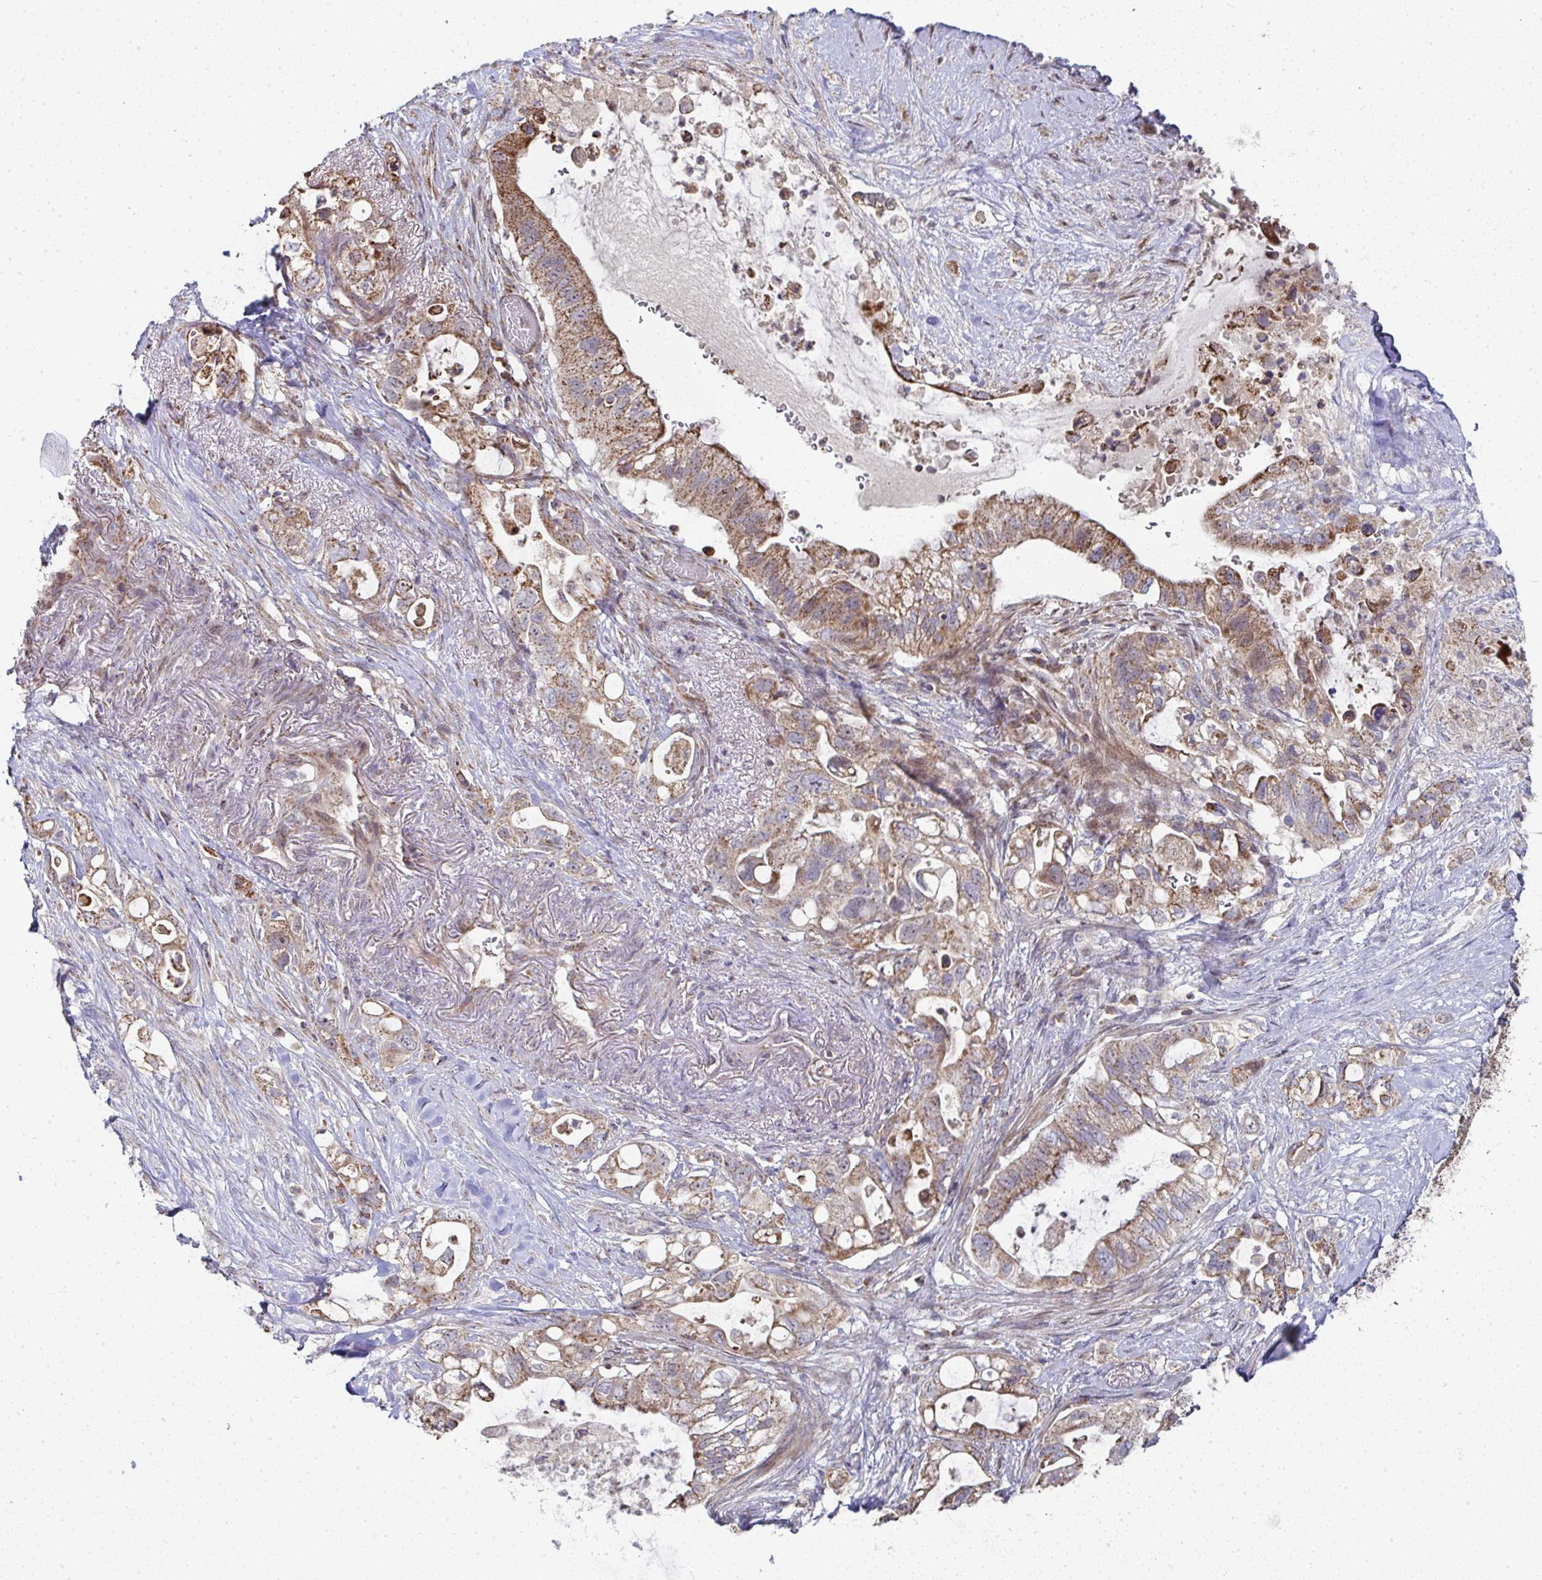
{"staining": {"intensity": "moderate", "quantity": ">75%", "location": "cytoplasmic/membranous"}, "tissue": "pancreatic cancer", "cell_type": "Tumor cells", "image_type": "cancer", "snomed": [{"axis": "morphology", "description": "Adenocarcinoma, NOS"}, {"axis": "topography", "description": "Pancreas"}], "caption": "An immunohistochemistry (IHC) photomicrograph of tumor tissue is shown. Protein staining in brown labels moderate cytoplasmic/membranous positivity in adenocarcinoma (pancreatic) within tumor cells.", "gene": "AGTPBP1", "patient": {"sex": "female", "age": 72}}